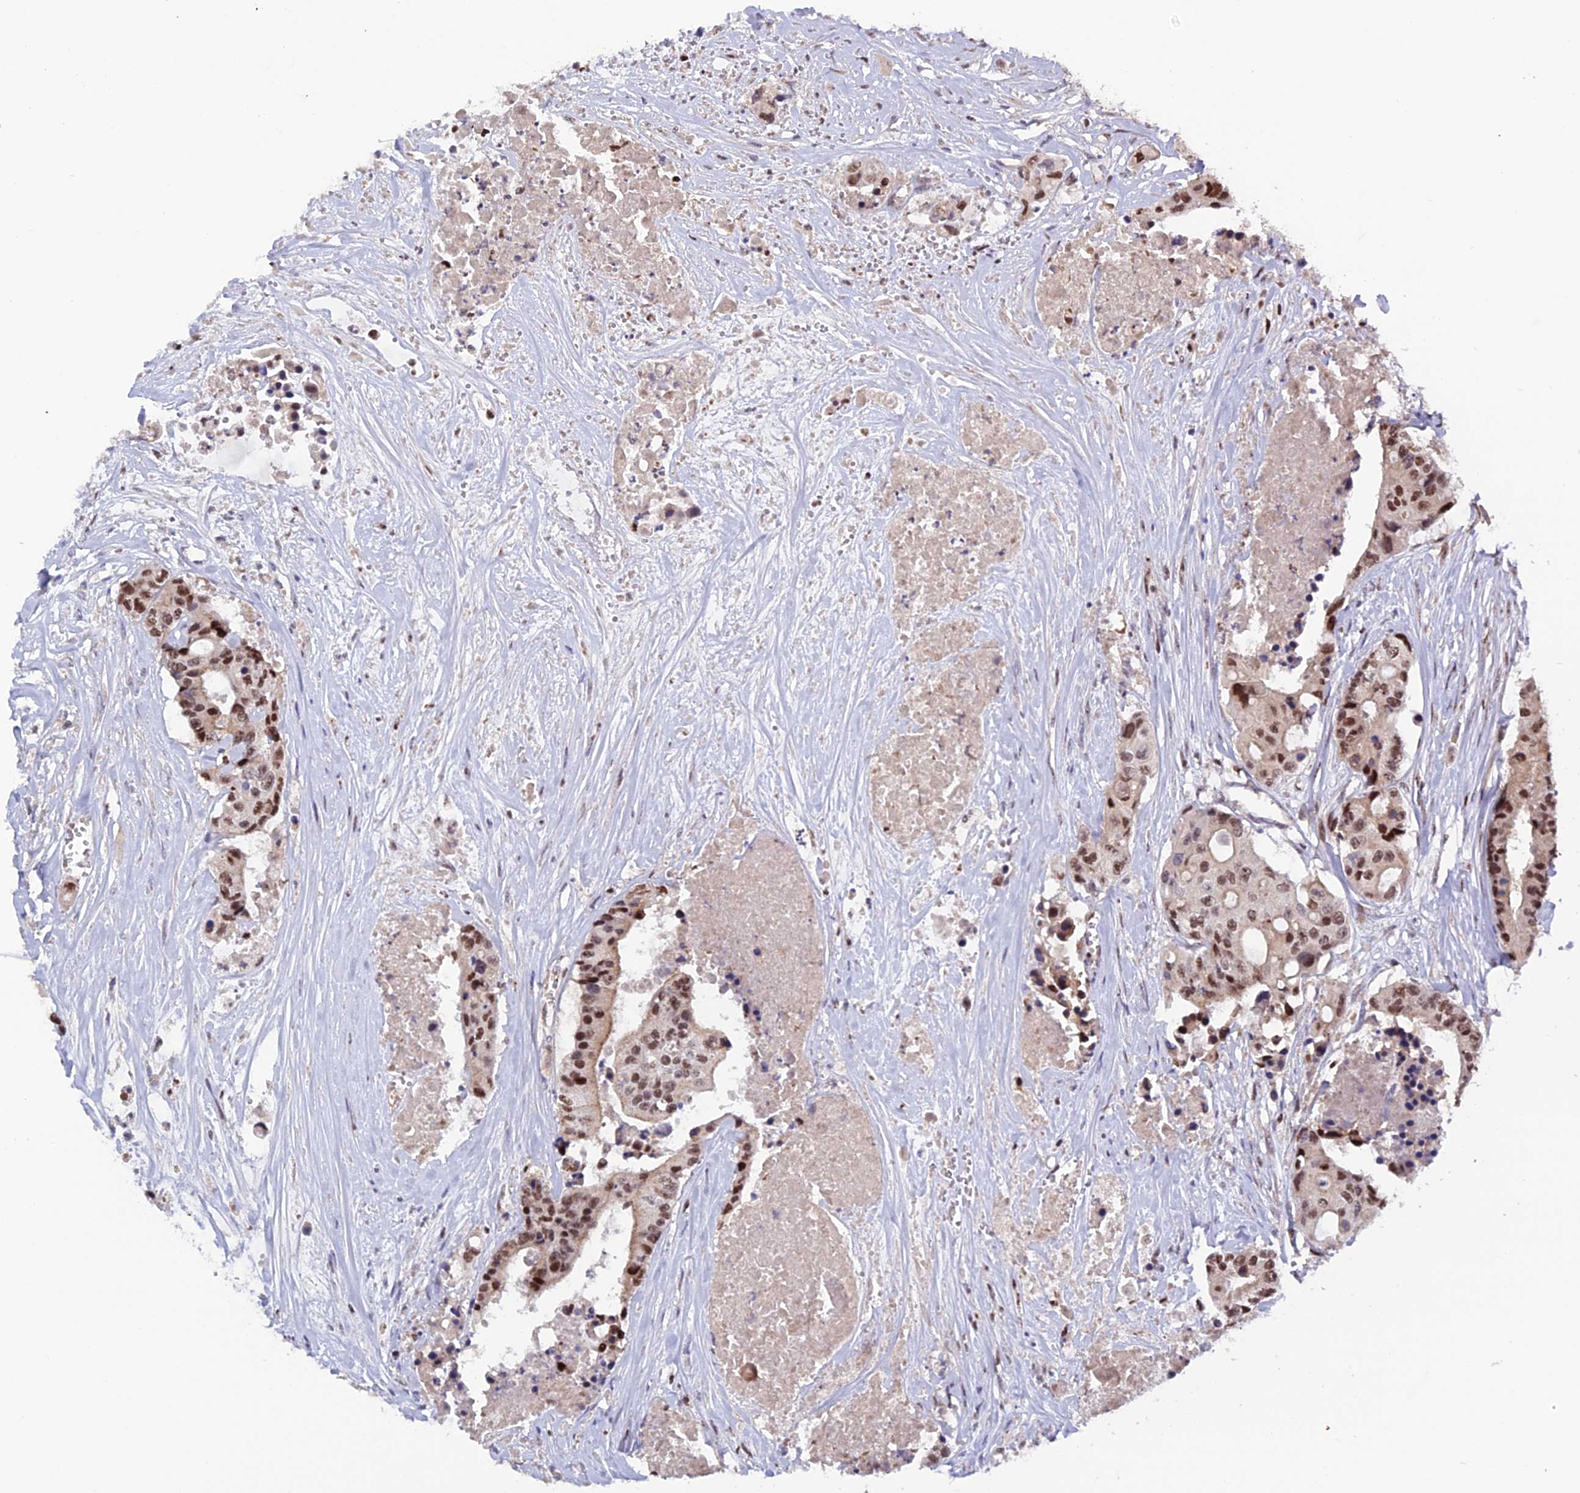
{"staining": {"intensity": "moderate", "quantity": ">75%", "location": "nuclear"}, "tissue": "colorectal cancer", "cell_type": "Tumor cells", "image_type": "cancer", "snomed": [{"axis": "morphology", "description": "Adenocarcinoma, NOS"}, {"axis": "topography", "description": "Colon"}], "caption": "This is an image of IHC staining of colorectal cancer (adenocarcinoma), which shows moderate positivity in the nuclear of tumor cells.", "gene": "ARL2", "patient": {"sex": "male", "age": 77}}